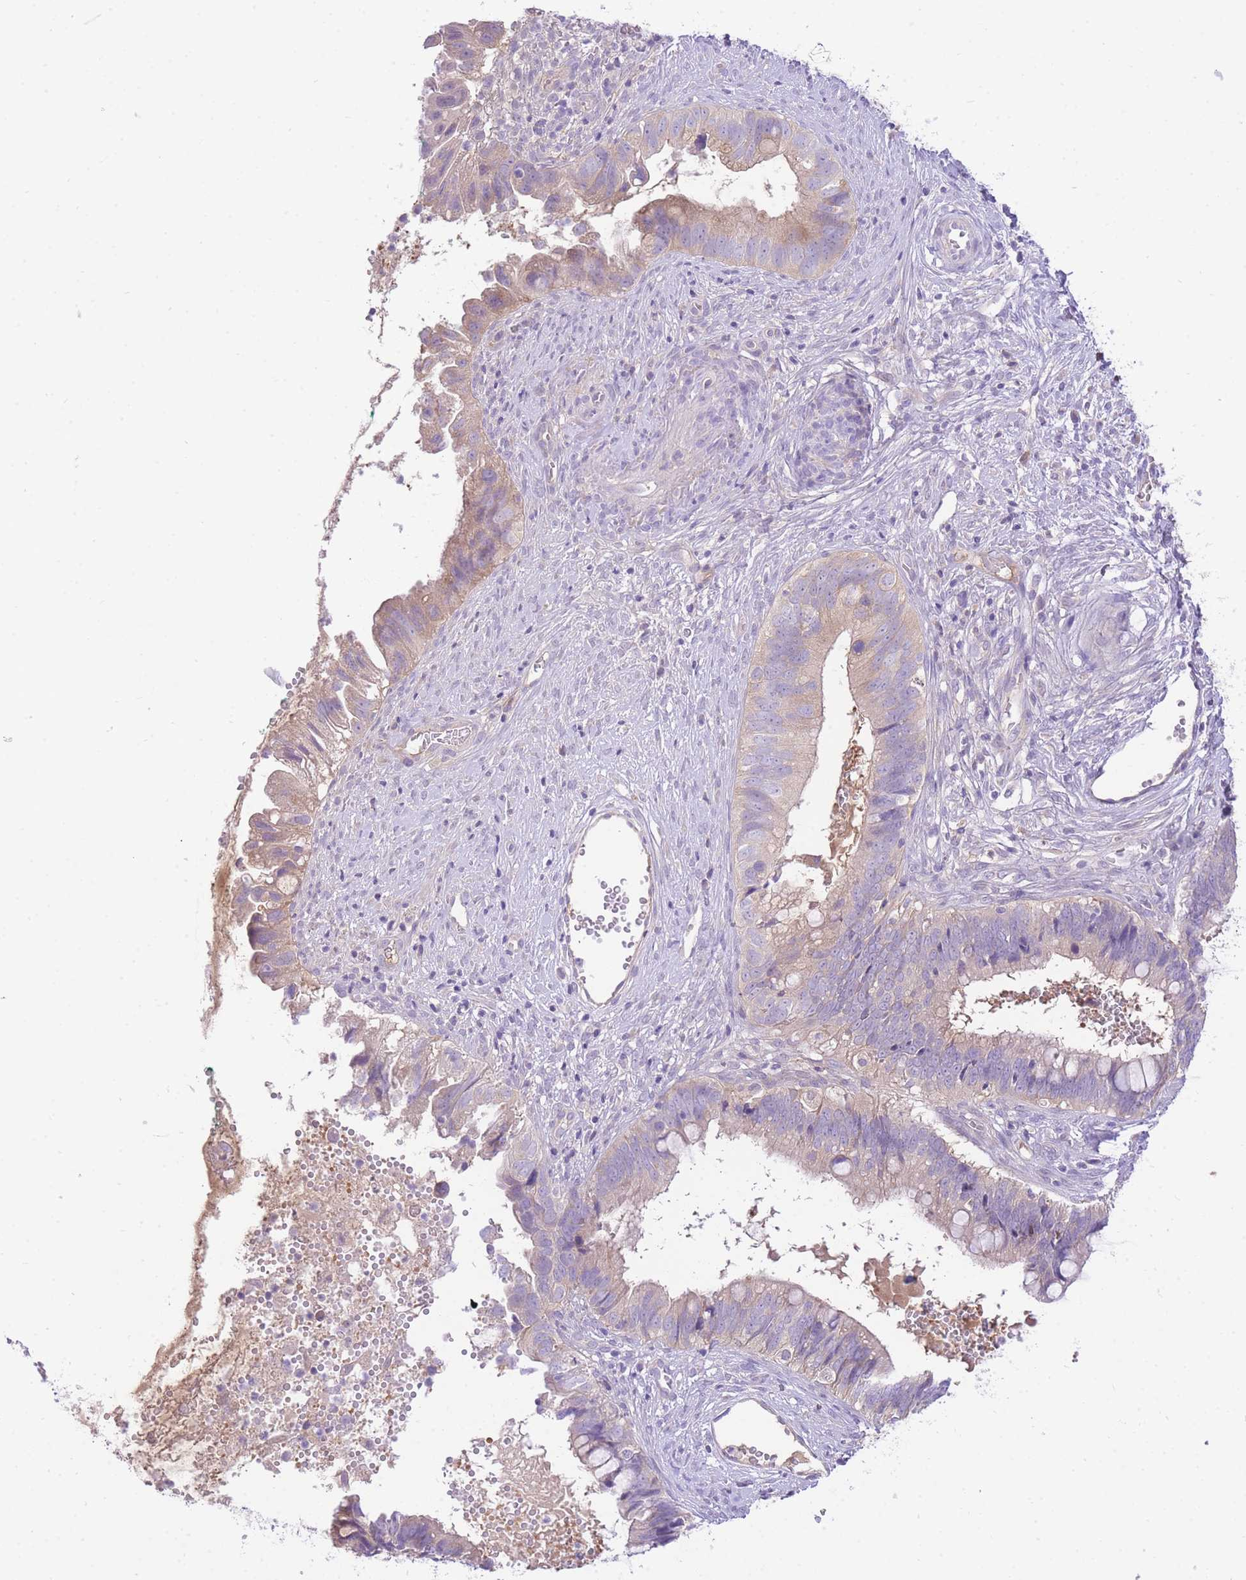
{"staining": {"intensity": "weak", "quantity": "25%-75%", "location": "cytoplasmic/membranous"}, "tissue": "cervical cancer", "cell_type": "Tumor cells", "image_type": "cancer", "snomed": [{"axis": "morphology", "description": "Adenocarcinoma, NOS"}, {"axis": "topography", "description": "Cervix"}], "caption": "The histopathology image exhibits immunohistochemical staining of cervical cancer (adenocarcinoma). There is weak cytoplasmic/membranous staining is seen in about 25%-75% of tumor cells.", "gene": "LIPH", "patient": {"sex": "female", "age": 42}}